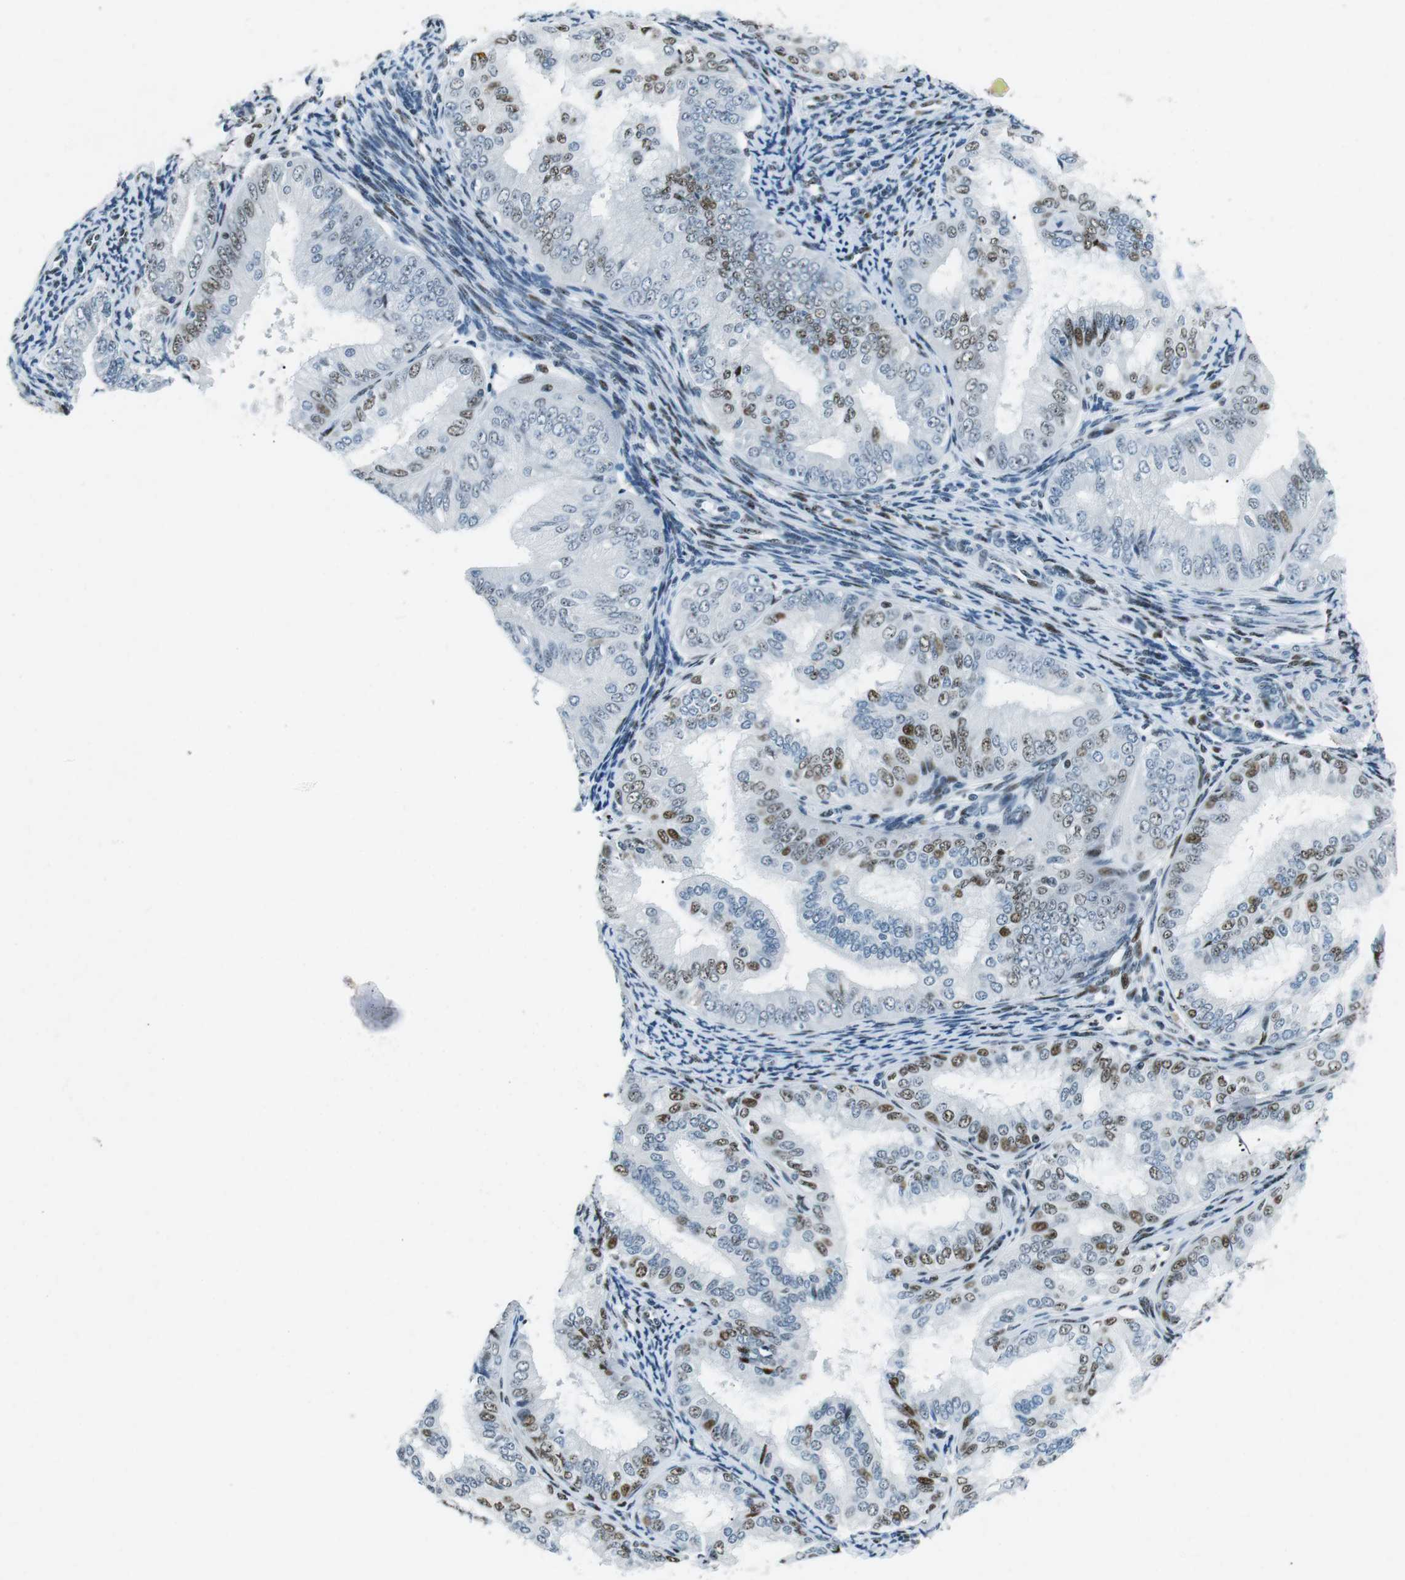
{"staining": {"intensity": "moderate", "quantity": "25%-75%", "location": "nuclear"}, "tissue": "endometrial cancer", "cell_type": "Tumor cells", "image_type": "cancer", "snomed": [{"axis": "morphology", "description": "Adenocarcinoma, NOS"}, {"axis": "topography", "description": "Endometrium"}], "caption": "Endometrial cancer was stained to show a protein in brown. There is medium levels of moderate nuclear staining in approximately 25%-75% of tumor cells.", "gene": "PML", "patient": {"sex": "female", "age": 63}}